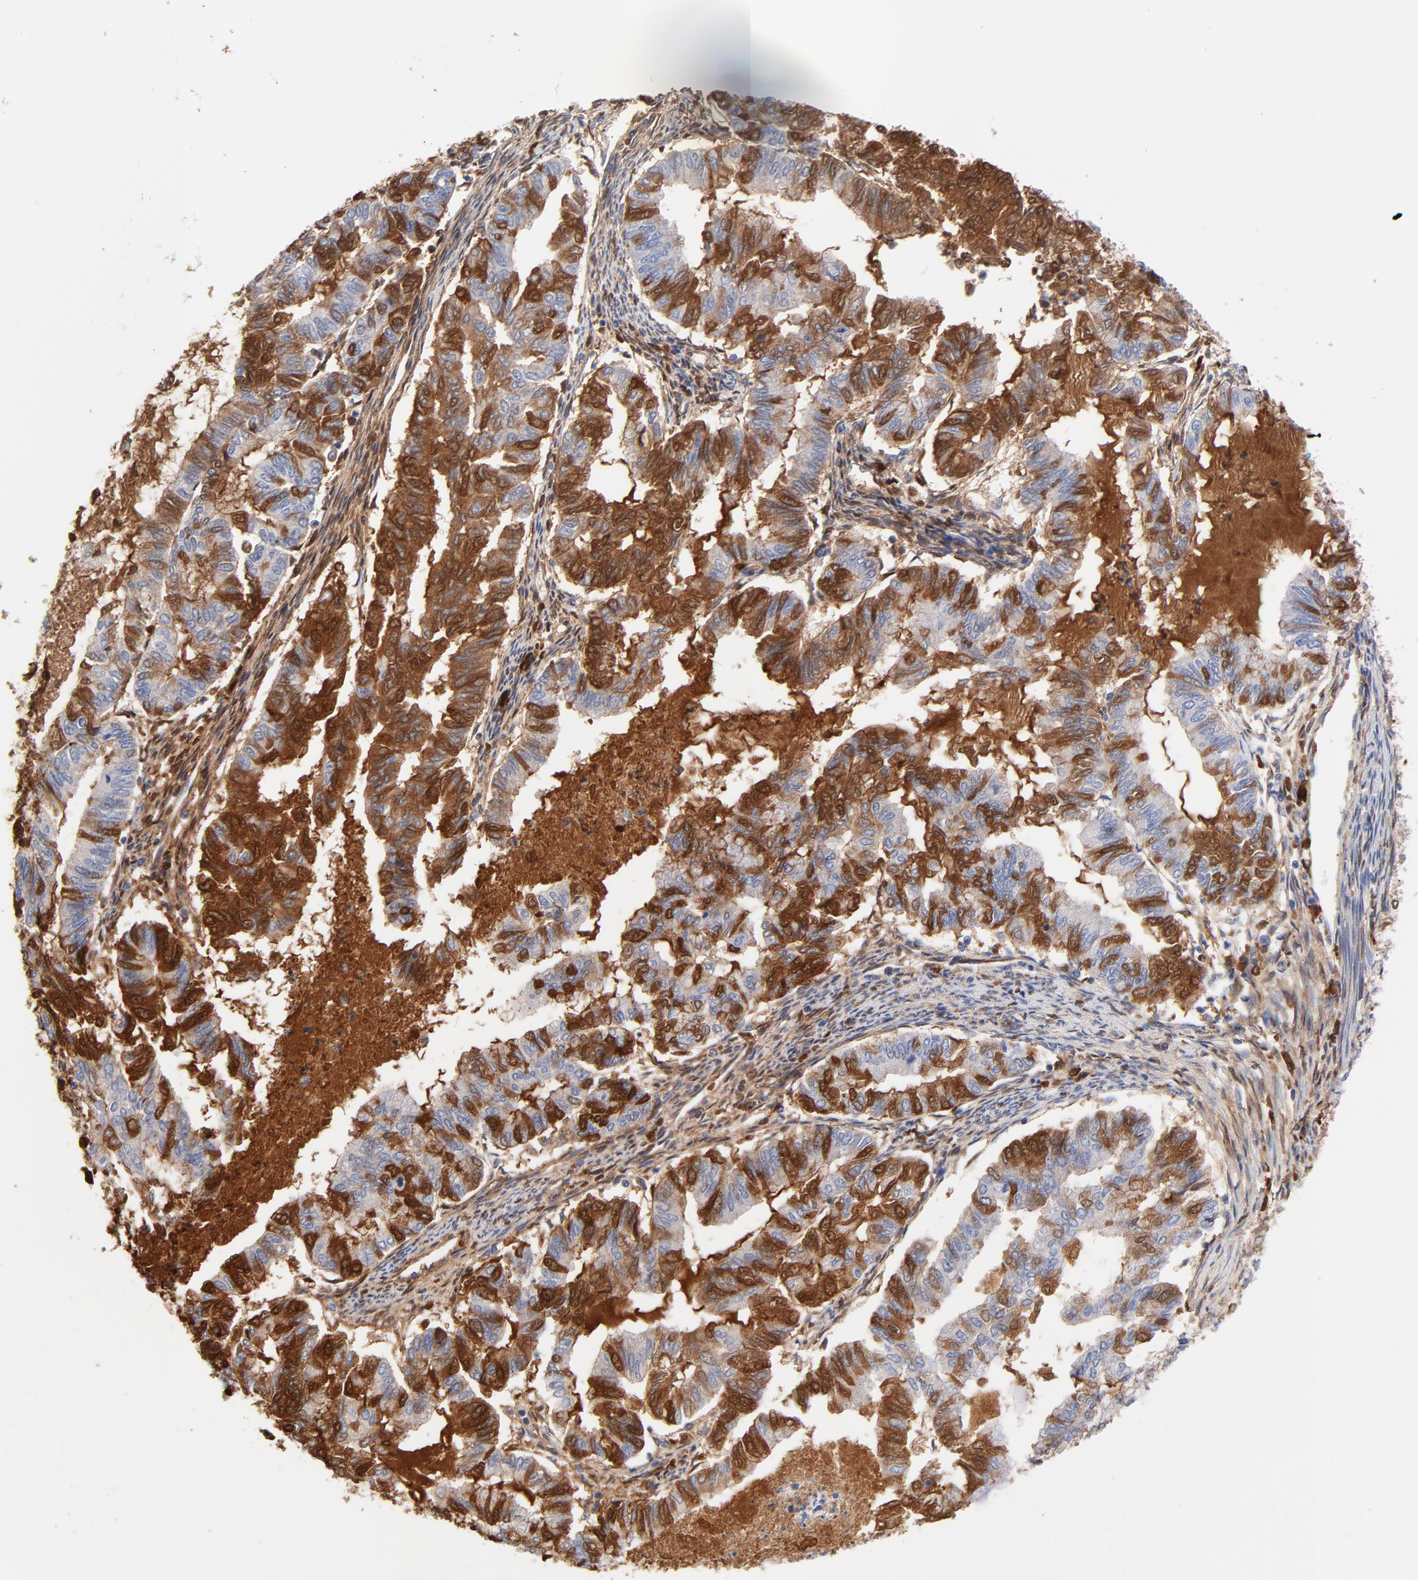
{"staining": {"intensity": "moderate", "quantity": "25%-75%", "location": "cytoplasmic/membranous,nuclear"}, "tissue": "endometrial cancer", "cell_type": "Tumor cells", "image_type": "cancer", "snomed": [{"axis": "morphology", "description": "Adenocarcinoma, NOS"}, {"axis": "topography", "description": "Endometrium"}], "caption": "A brown stain labels moderate cytoplasmic/membranous and nuclear positivity of a protein in human endometrial adenocarcinoma tumor cells.", "gene": "IGLV3-10", "patient": {"sex": "female", "age": 79}}